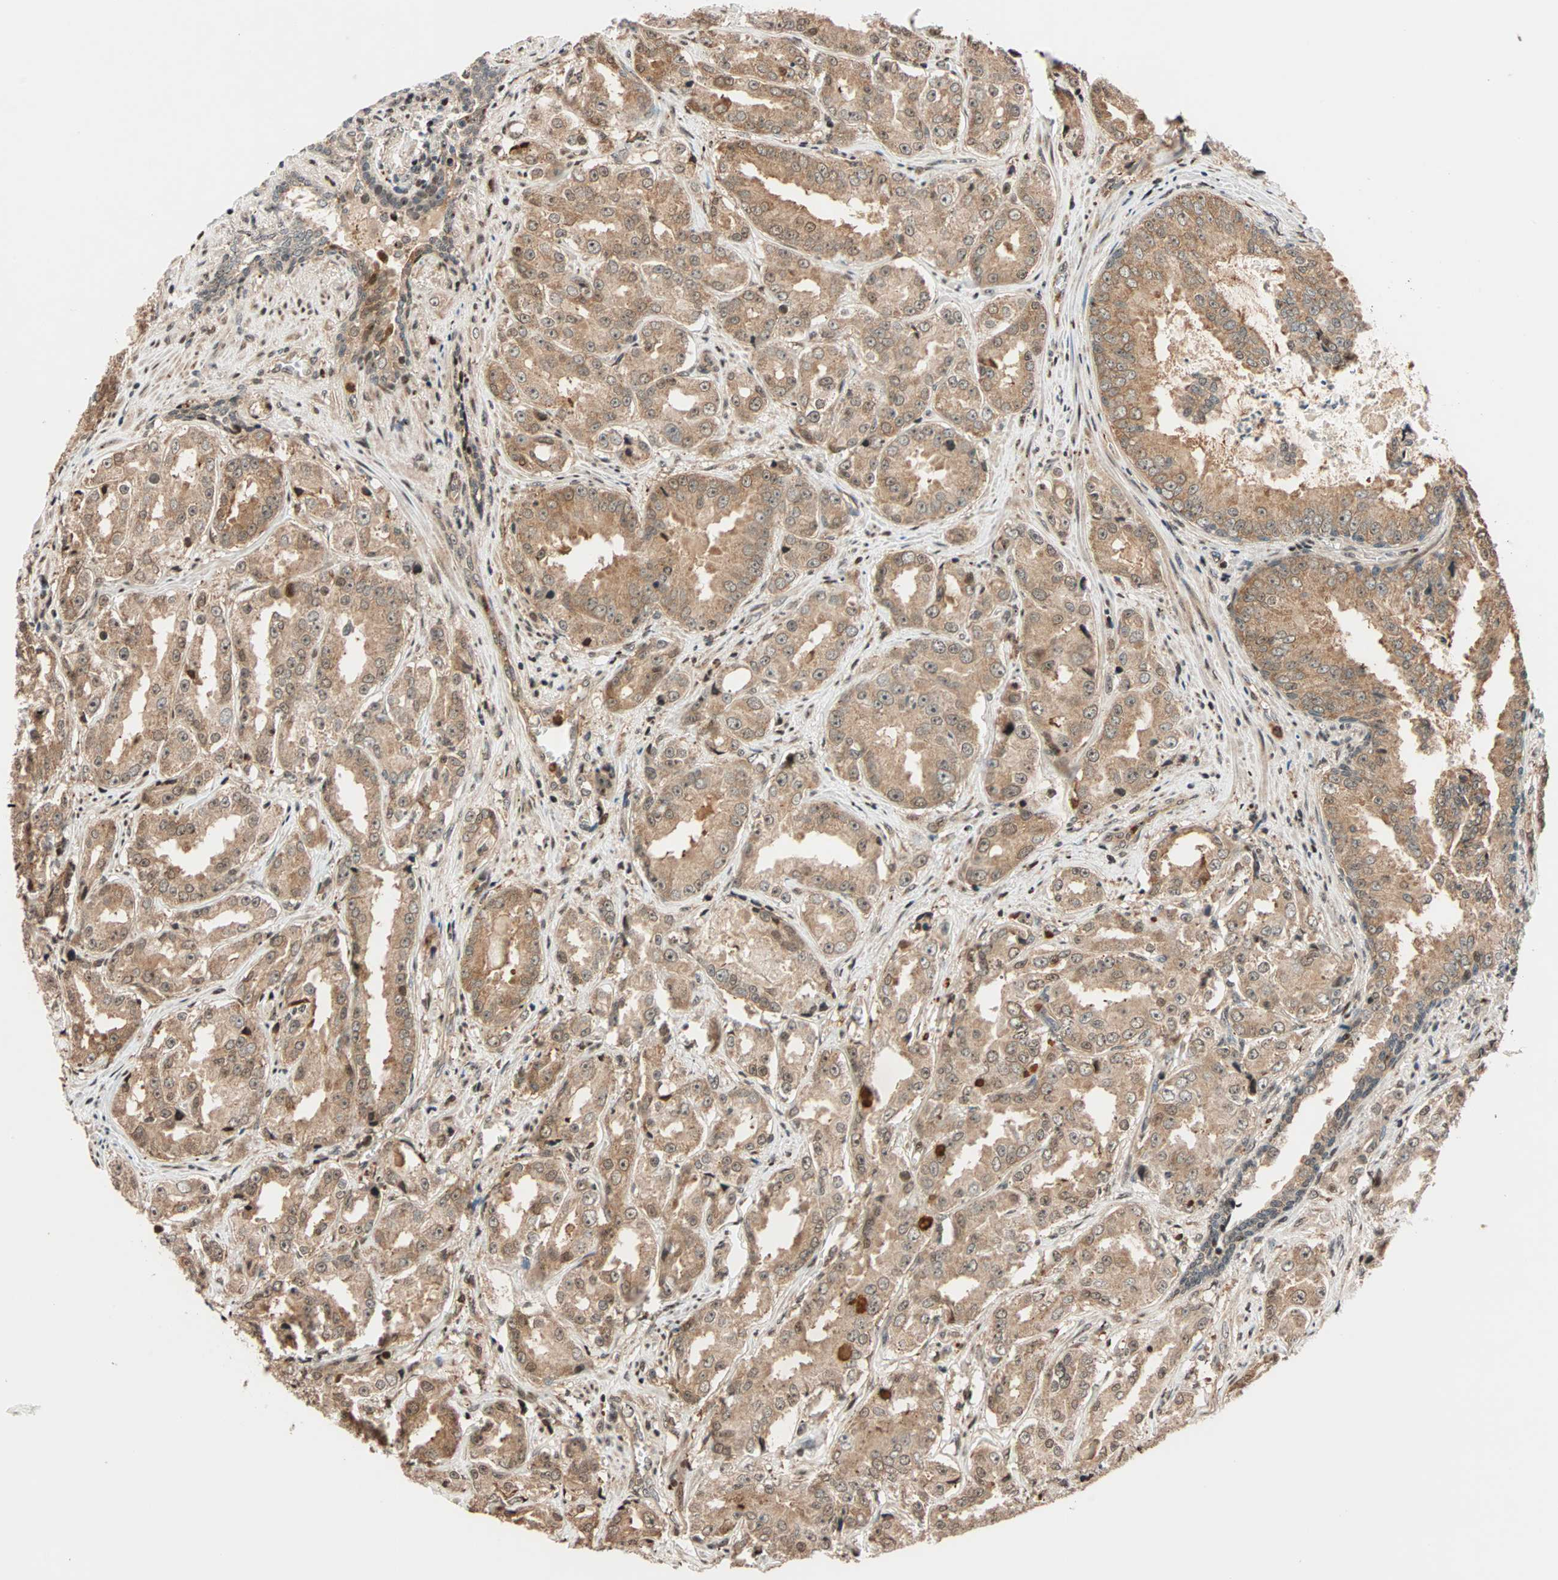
{"staining": {"intensity": "moderate", "quantity": ">75%", "location": "cytoplasmic/membranous,nuclear"}, "tissue": "prostate cancer", "cell_type": "Tumor cells", "image_type": "cancer", "snomed": [{"axis": "morphology", "description": "Adenocarcinoma, High grade"}, {"axis": "topography", "description": "Prostate"}], "caption": "Prostate cancer (high-grade adenocarcinoma) was stained to show a protein in brown. There is medium levels of moderate cytoplasmic/membranous and nuclear expression in about >75% of tumor cells. Ihc stains the protein of interest in brown and the nuclei are stained blue.", "gene": "HECW1", "patient": {"sex": "male", "age": 73}}